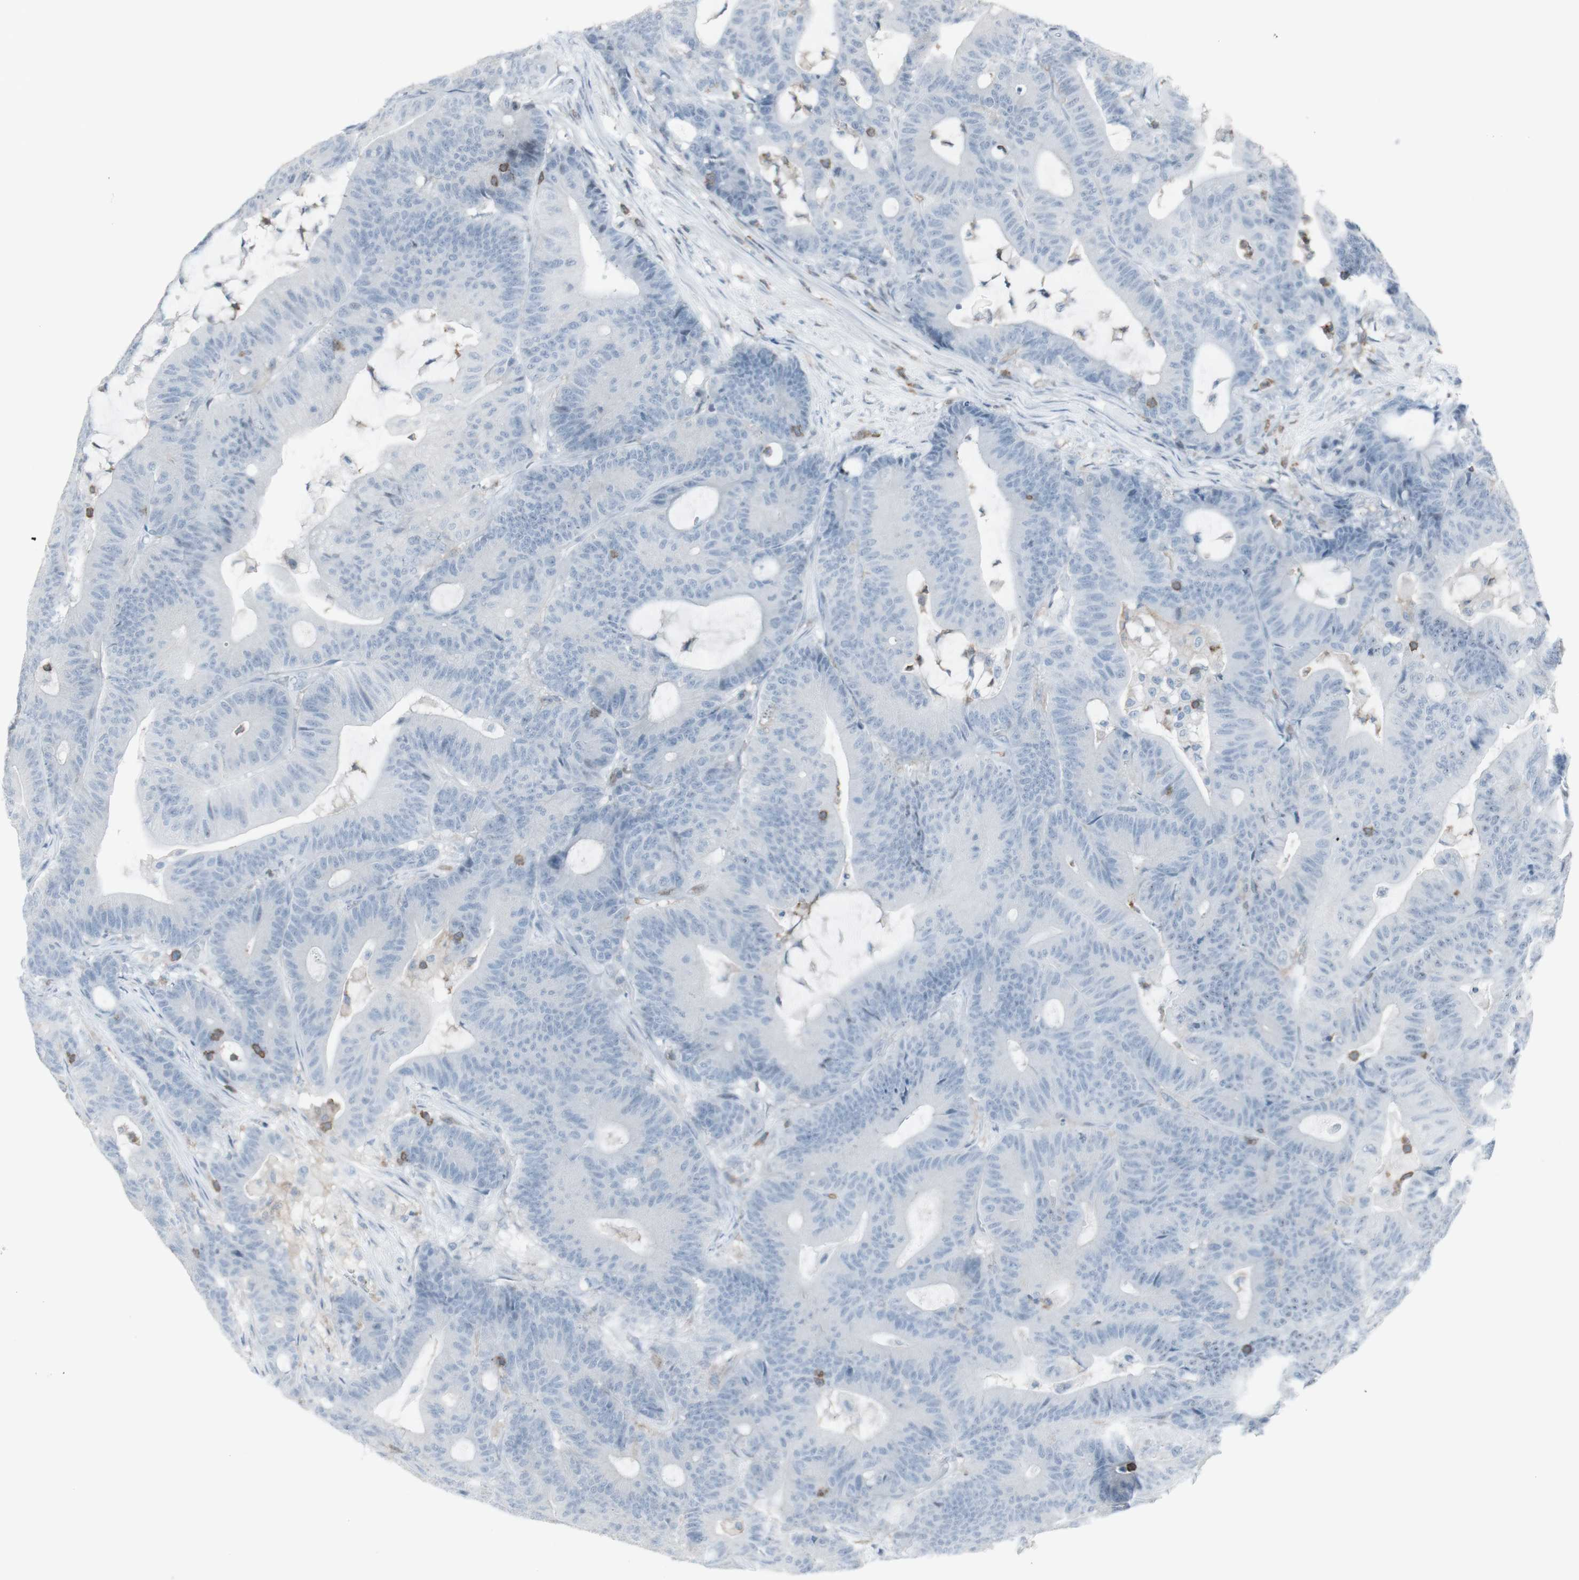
{"staining": {"intensity": "negative", "quantity": "none", "location": "none"}, "tissue": "colorectal cancer", "cell_type": "Tumor cells", "image_type": "cancer", "snomed": [{"axis": "morphology", "description": "Adenocarcinoma, NOS"}, {"axis": "topography", "description": "Colon"}], "caption": "Tumor cells are negative for protein expression in human colorectal cancer.", "gene": "NRG1", "patient": {"sex": "female", "age": 84}}